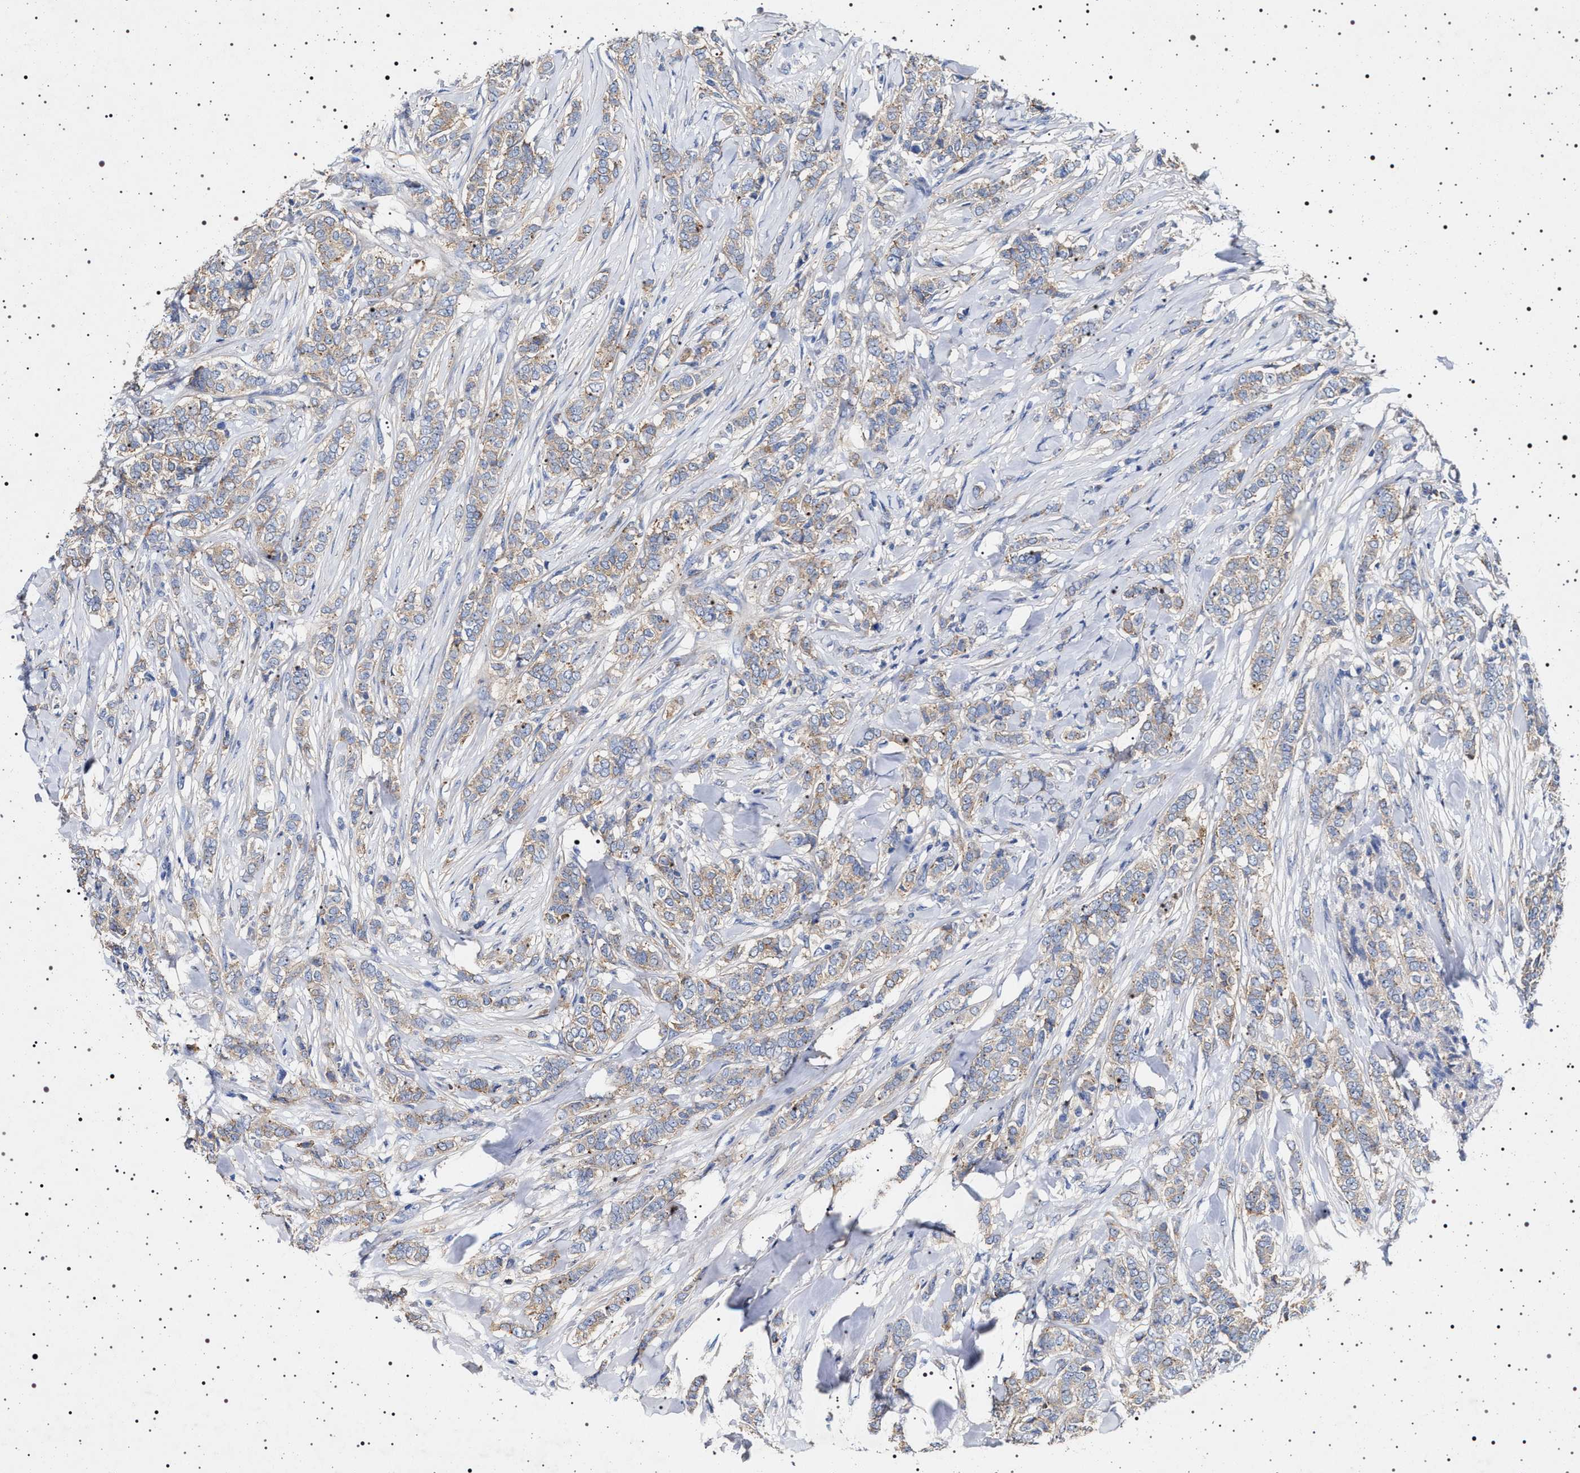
{"staining": {"intensity": "weak", "quantity": ">75%", "location": "cytoplasmic/membranous"}, "tissue": "breast cancer", "cell_type": "Tumor cells", "image_type": "cancer", "snomed": [{"axis": "morphology", "description": "Lobular carcinoma"}, {"axis": "topography", "description": "Skin"}, {"axis": "topography", "description": "Breast"}], "caption": "Breast cancer tissue shows weak cytoplasmic/membranous expression in approximately >75% of tumor cells", "gene": "NAALADL2", "patient": {"sex": "female", "age": 46}}